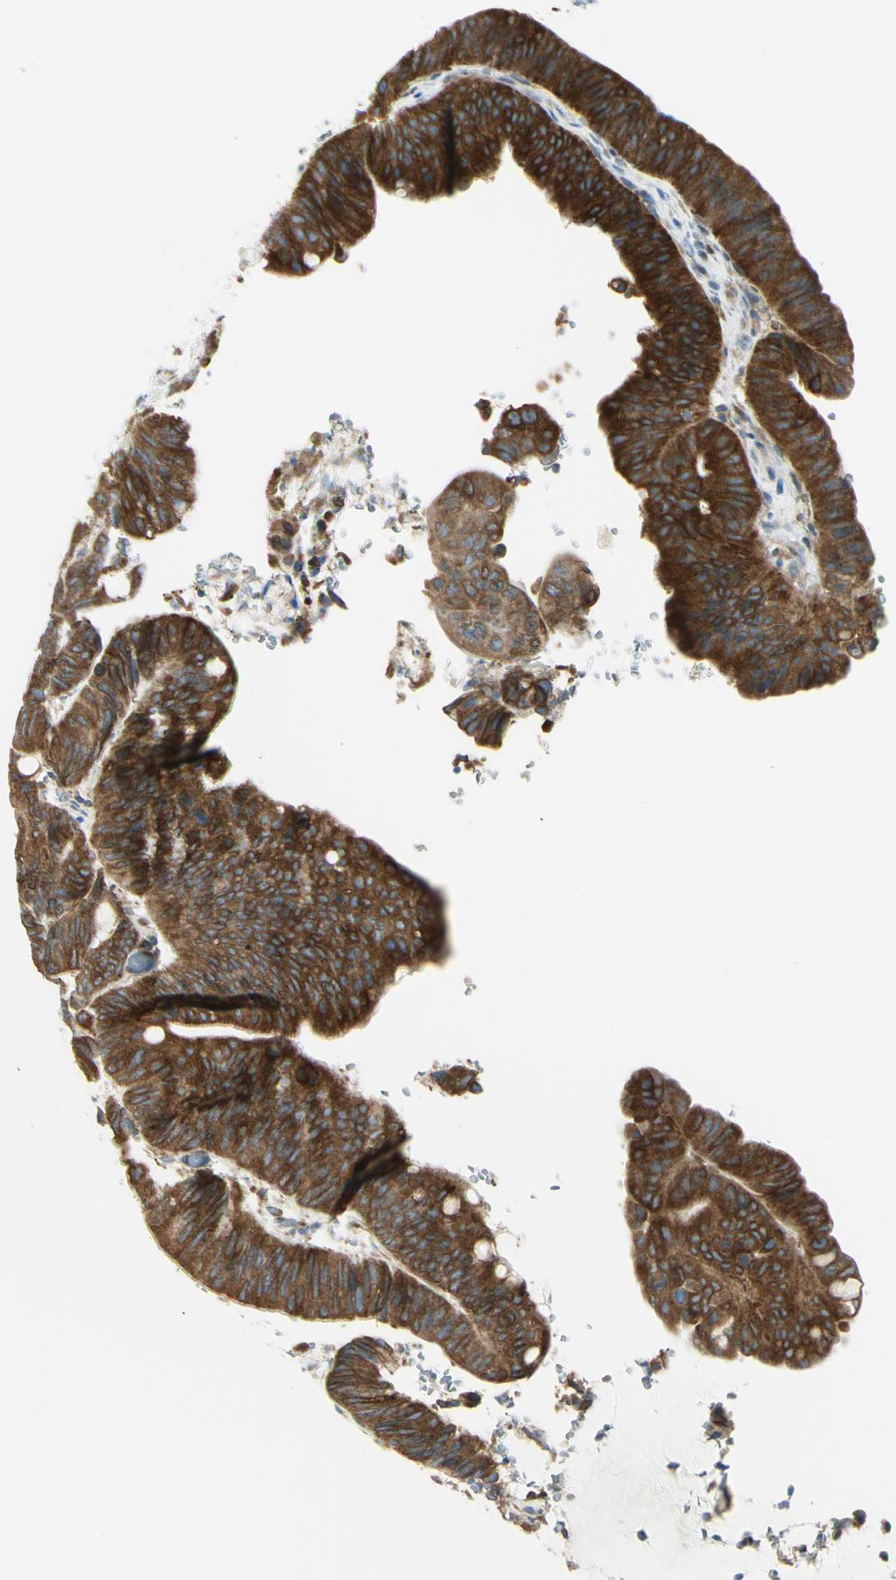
{"staining": {"intensity": "strong", "quantity": ">75%", "location": "cytoplasmic/membranous"}, "tissue": "colorectal cancer", "cell_type": "Tumor cells", "image_type": "cancer", "snomed": [{"axis": "morphology", "description": "Normal tissue, NOS"}, {"axis": "morphology", "description": "Adenocarcinoma, NOS"}, {"axis": "topography", "description": "Rectum"}, {"axis": "topography", "description": "Peripheral nerve tissue"}], "caption": "This is a photomicrograph of immunohistochemistry staining of colorectal cancer (adenocarcinoma), which shows strong expression in the cytoplasmic/membranous of tumor cells.", "gene": "SELENOS", "patient": {"sex": "male", "age": 92}}